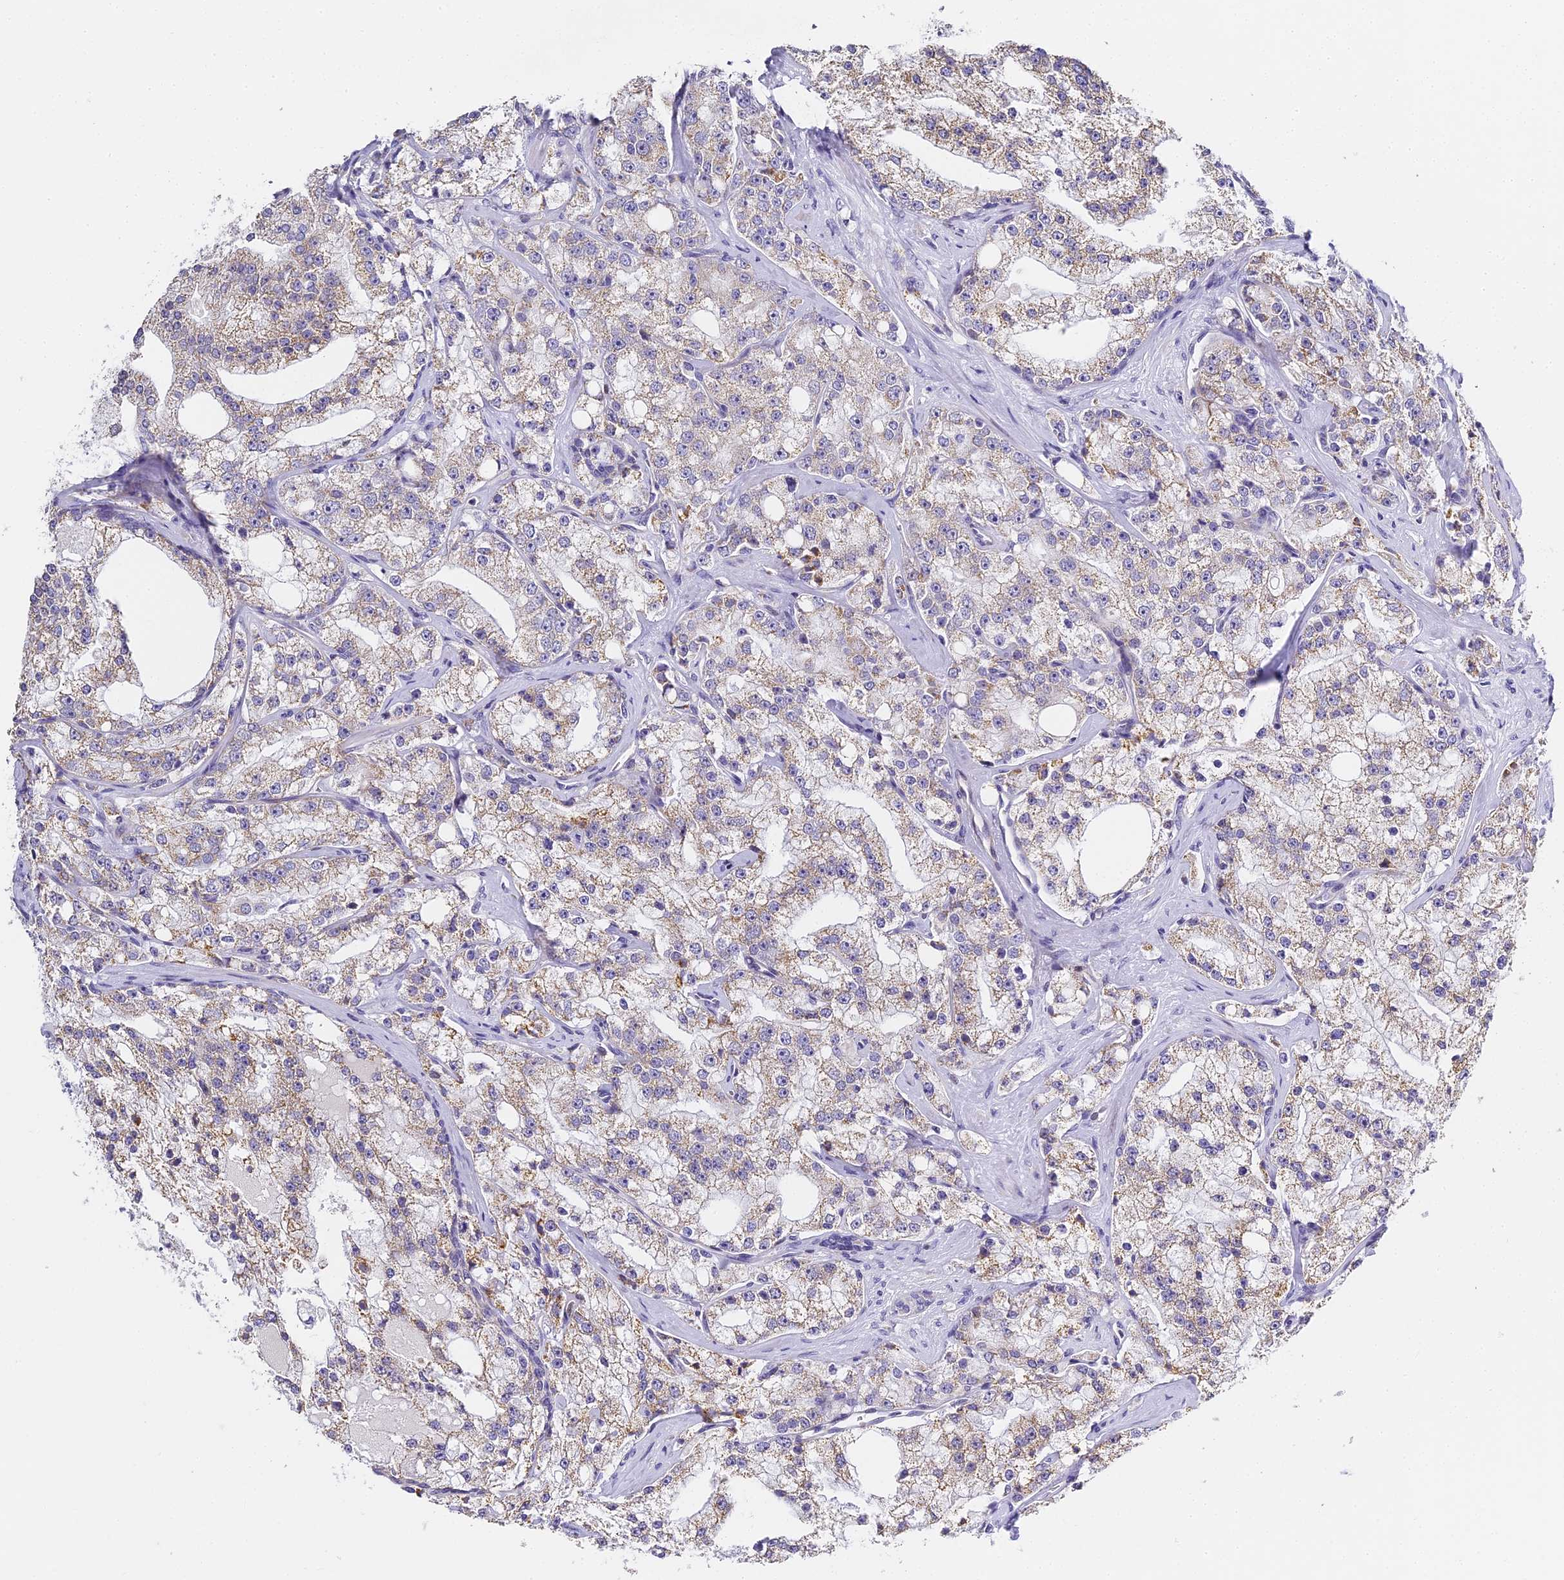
{"staining": {"intensity": "weak", "quantity": "<25%", "location": "cytoplasmic/membranous"}, "tissue": "prostate cancer", "cell_type": "Tumor cells", "image_type": "cancer", "snomed": [{"axis": "morphology", "description": "Adenocarcinoma, High grade"}, {"axis": "topography", "description": "Prostate"}], "caption": "Prostate cancer (high-grade adenocarcinoma) stained for a protein using immunohistochemistry displays no staining tumor cells.", "gene": "SERP1", "patient": {"sex": "male", "age": 64}}